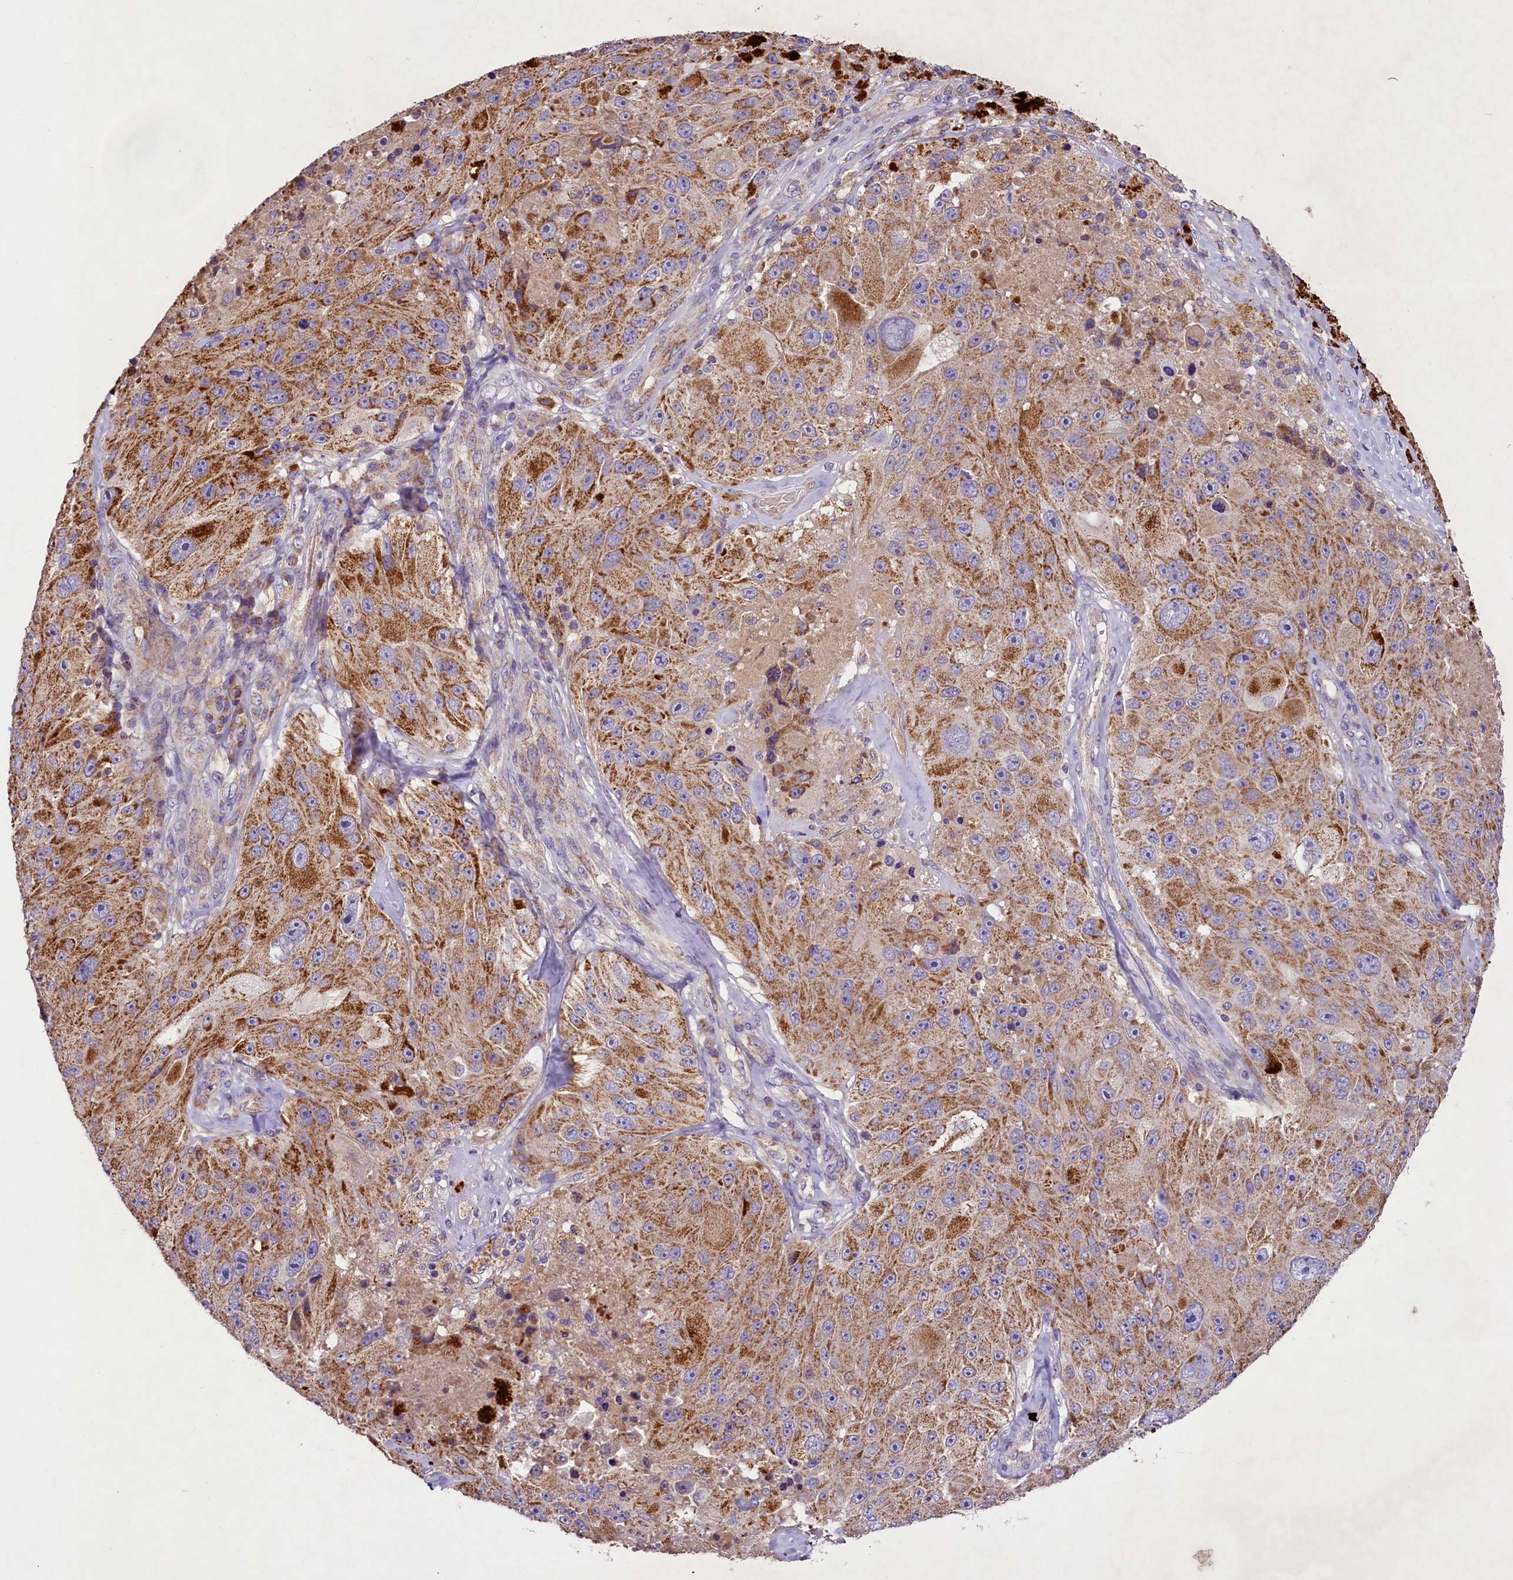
{"staining": {"intensity": "moderate", "quantity": ">75%", "location": "cytoplasmic/membranous"}, "tissue": "melanoma", "cell_type": "Tumor cells", "image_type": "cancer", "snomed": [{"axis": "morphology", "description": "Malignant melanoma, Metastatic site"}, {"axis": "topography", "description": "Lymph node"}], "caption": "Immunohistochemistry (IHC) (DAB (3,3'-diaminobenzidine)) staining of human melanoma displays moderate cytoplasmic/membranous protein staining in about >75% of tumor cells. (Stains: DAB (3,3'-diaminobenzidine) in brown, nuclei in blue, Microscopy: brightfield microscopy at high magnification).", "gene": "PMPCB", "patient": {"sex": "male", "age": 62}}